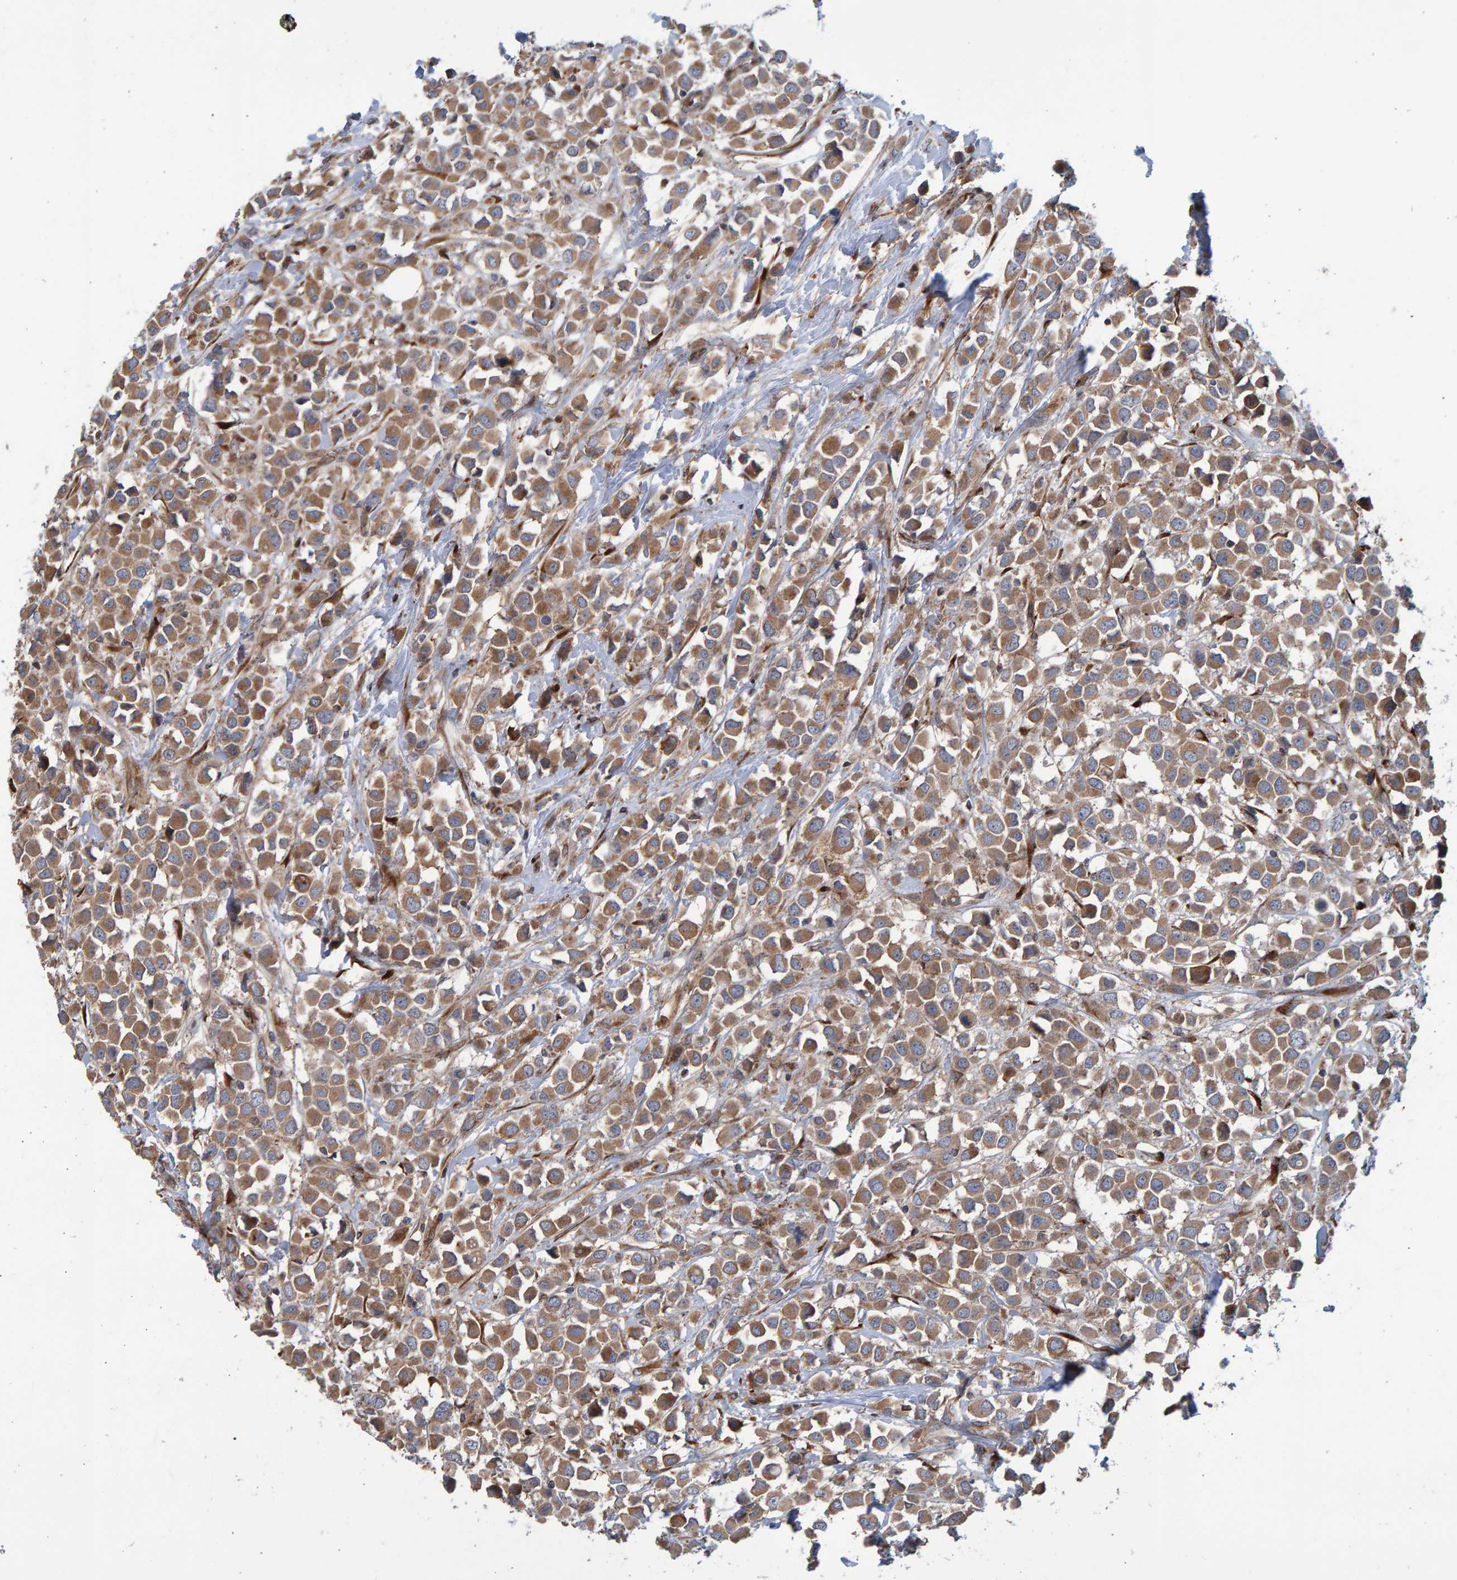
{"staining": {"intensity": "moderate", "quantity": ">75%", "location": "cytoplasmic/membranous"}, "tissue": "breast cancer", "cell_type": "Tumor cells", "image_type": "cancer", "snomed": [{"axis": "morphology", "description": "Duct carcinoma"}, {"axis": "topography", "description": "Breast"}], "caption": "Immunohistochemistry photomicrograph of breast cancer (invasive ductal carcinoma) stained for a protein (brown), which demonstrates medium levels of moderate cytoplasmic/membranous positivity in about >75% of tumor cells.", "gene": "LRBA", "patient": {"sex": "female", "age": 61}}